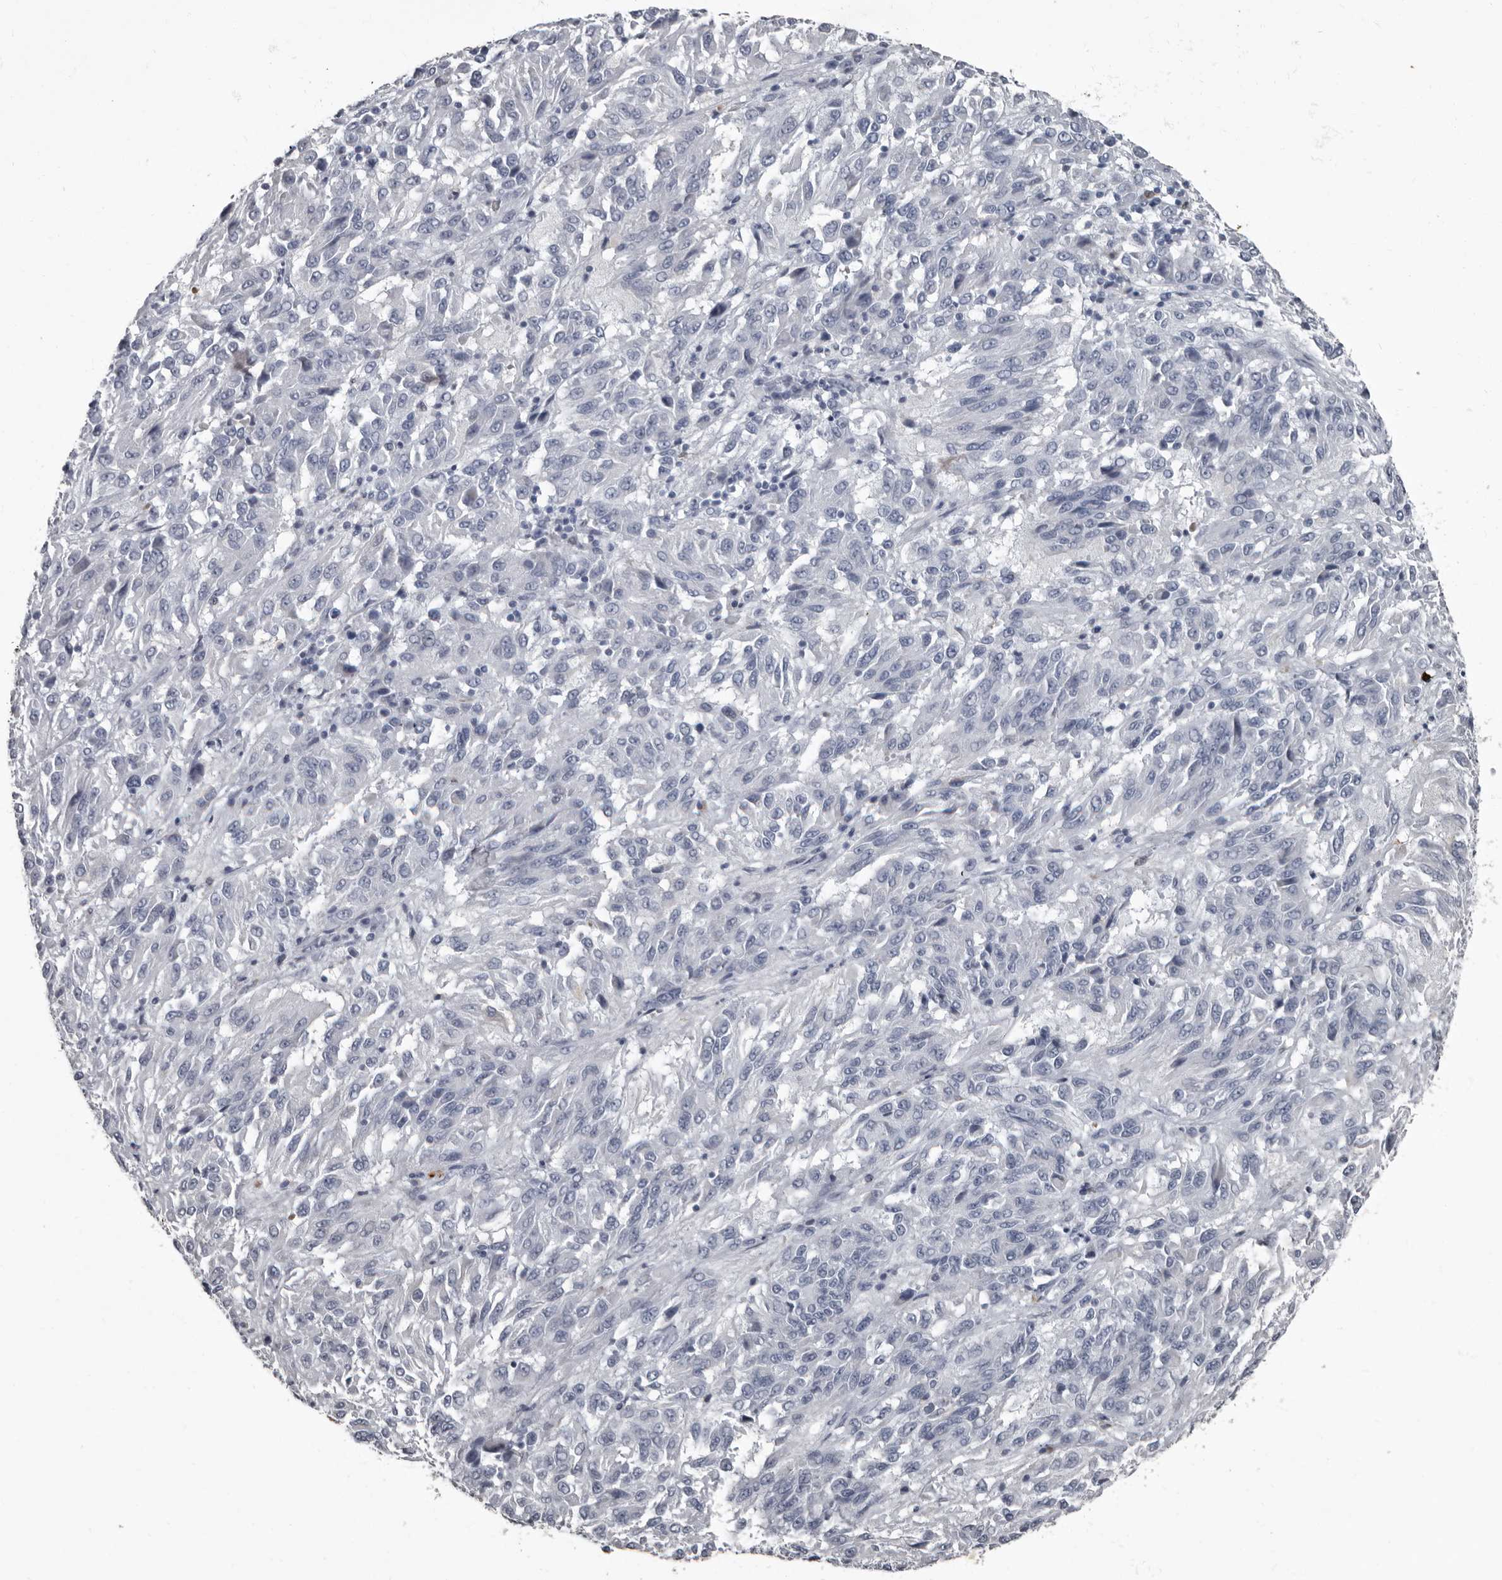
{"staining": {"intensity": "negative", "quantity": "none", "location": "none"}, "tissue": "melanoma", "cell_type": "Tumor cells", "image_type": "cancer", "snomed": [{"axis": "morphology", "description": "Malignant melanoma, Metastatic site"}, {"axis": "topography", "description": "Lung"}], "caption": "A micrograph of malignant melanoma (metastatic site) stained for a protein shows no brown staining in tumor cells.", "gene": "TPD52L1", "patient": {"sex": "male", "age": 64}}